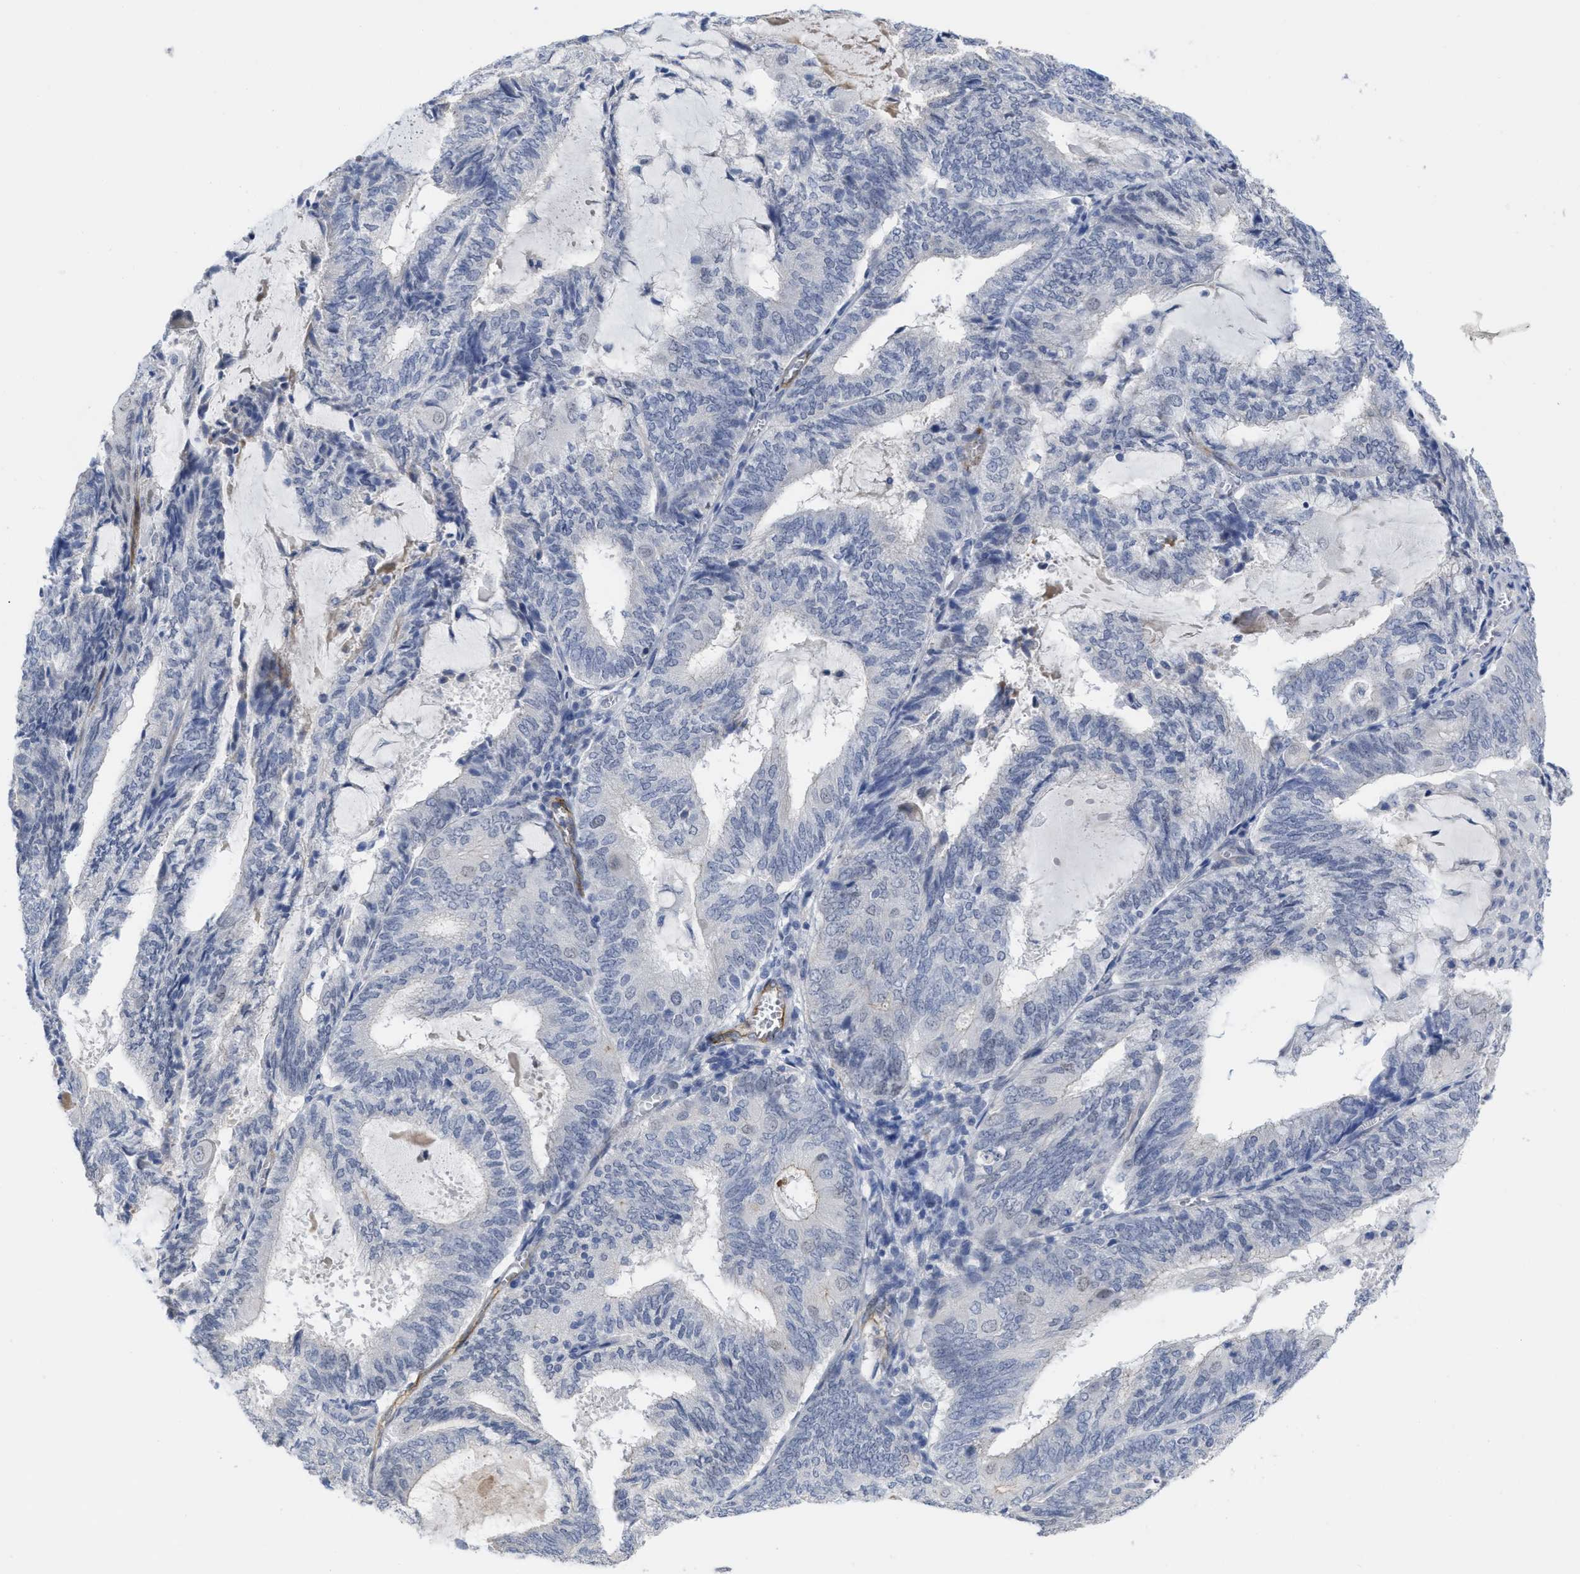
{"staining": {"intensity": "negative", "quantity": "none", "location": "none"}, "tissue": "endometrial cancer", "cell_type": "Tumor cells", "image_type": "cancer", "snomed": [{"axis": "morphology", "description": "Adenocarcinoma, NOS"}, {"axis": "topography", "description": "Endometrium"}], "caption": "Immunohistochemistry (IHC) histopathology image of human endometrial adenocarcinoma stained for a protein (brown), which displays no expression in tumor cells.", "gene": "ACKR1", "patient": {"sex": "female", "age": 81}}